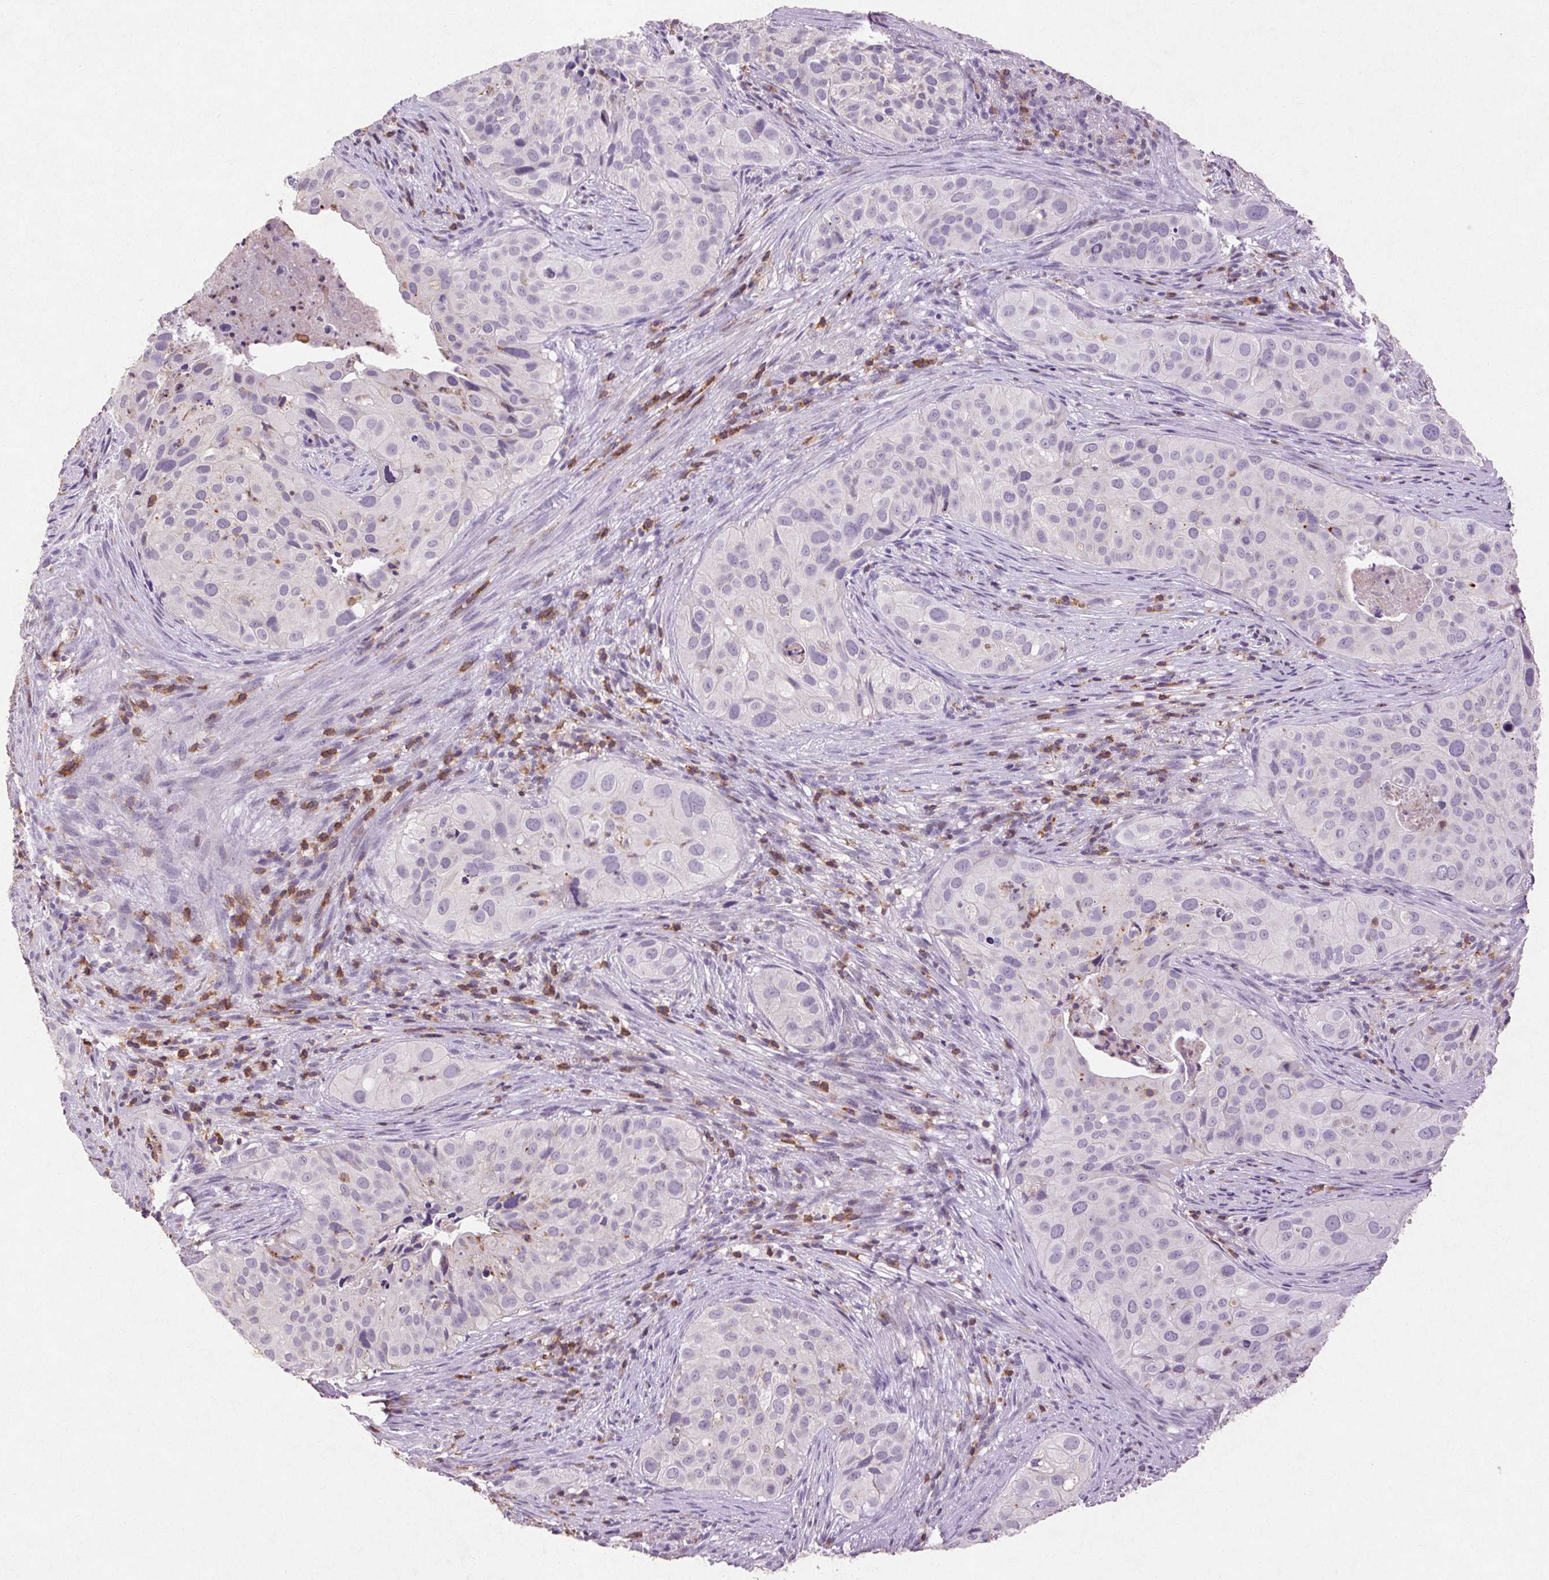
{"staining": {"intensity": "negative", "quantity": "none", "location": "none"}, "tissue": "cervical cancer", "cell_type": "Tumor cells", "image_type": "cancer", "snomed": [{"axis": "morphology", "description": "Squamous cell carcinoma, NOS"}, {"axis": "topography", "description": "Cervix"}], "caption": "This is a histopathology image of immunohistochemistry staining of cervical squamous cell carcinoma, which shows no expression in tumor cells.", "gene": "FNDC7", "patient": {"sex": "female", "age": 38}}